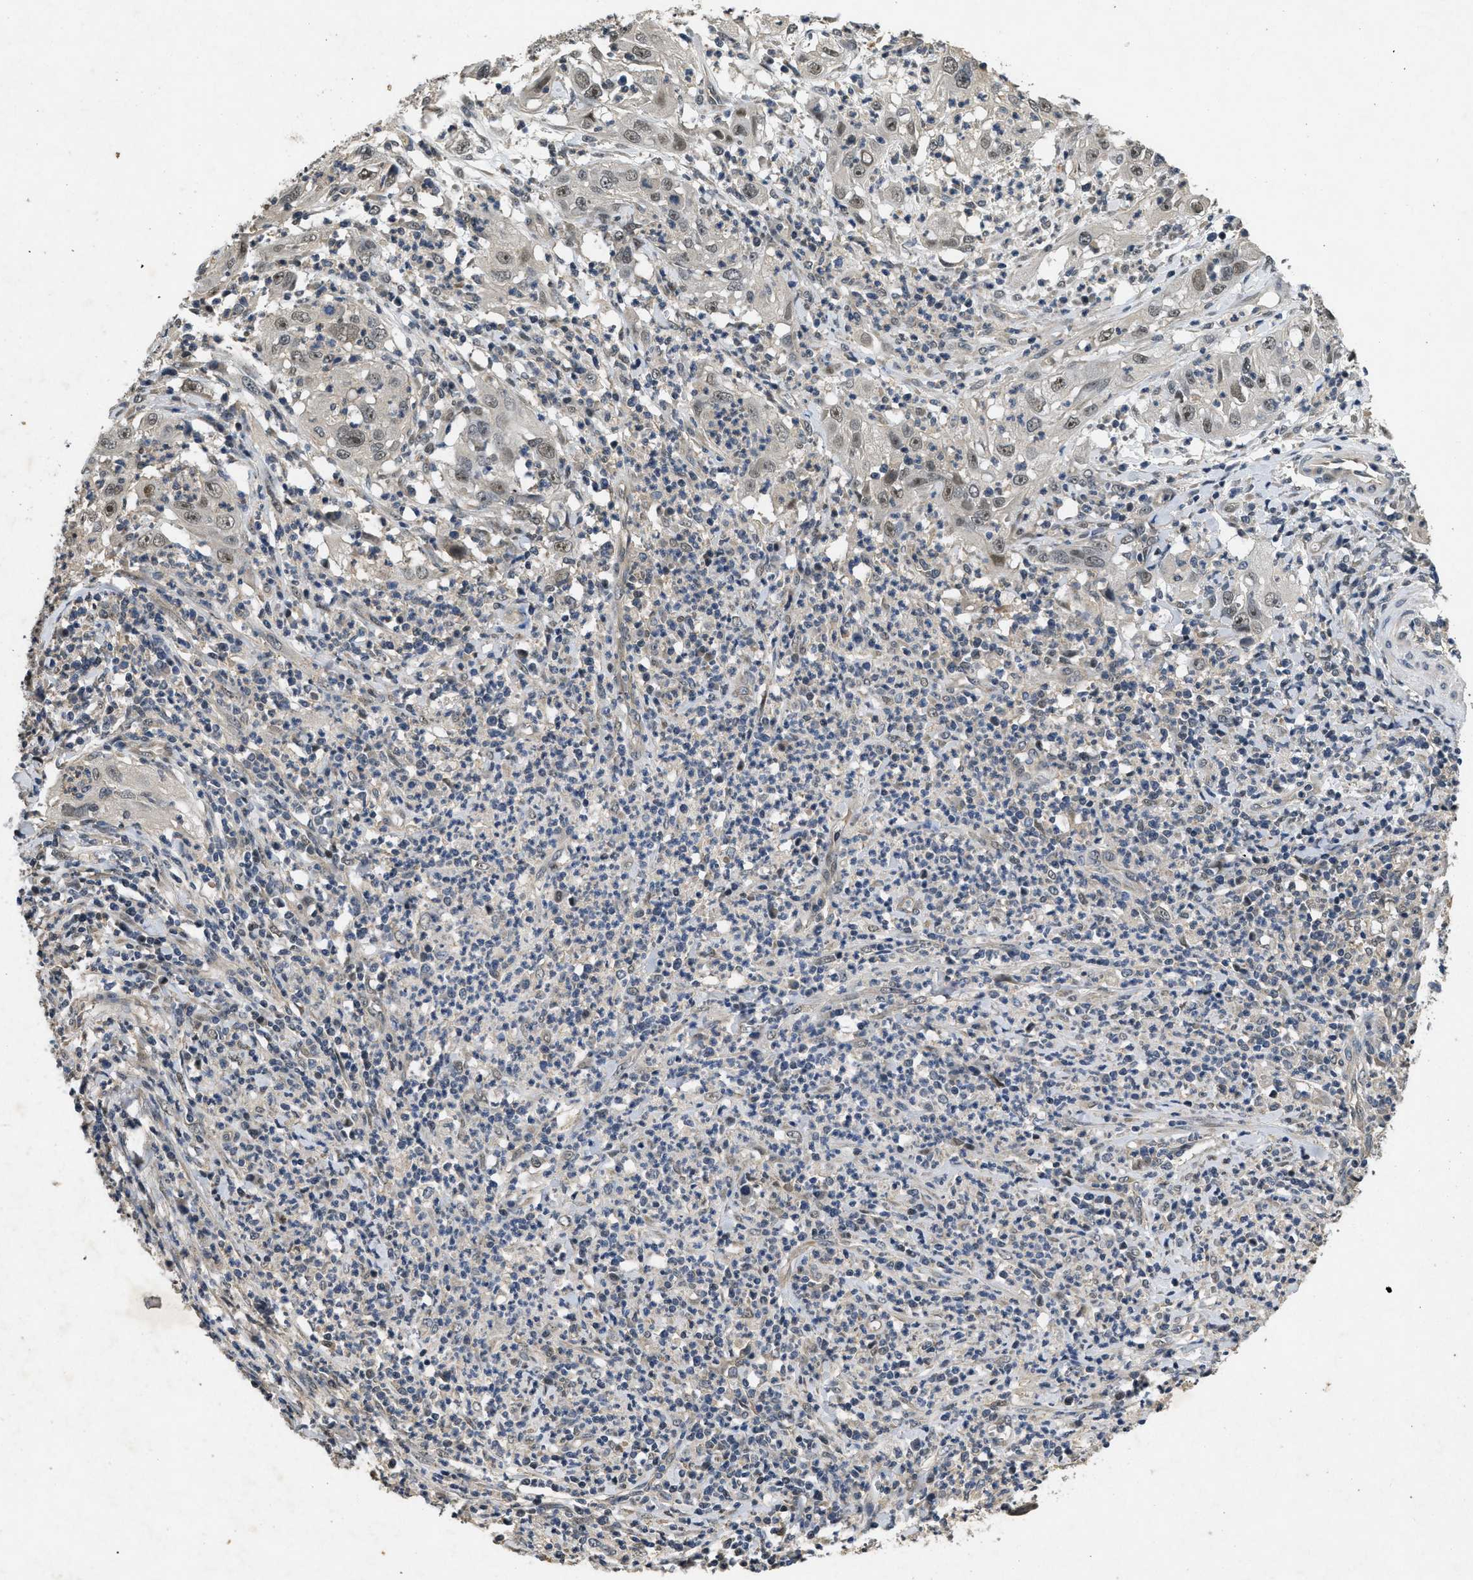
{"staining": {"intensity": "weak", "quantity": "25%-75%", "location": "nuclear"}, "tissue": "cervical cancer", "cell_type": "Tumor cells", "image_type": "cancer", "snomed": [{"axis": "morphology", "description": "Squamous cell carcinoma, NOS"}, {"axis": "topography", "description": "Cervix"}], "caption": "Brown immunohistochemical staining in human squamous cell carcinoma (cervical) exhibits weak nuclear positivity in approximately 25%-75% of tumor cells.", "gene": "PAPOLG", "patient": {"sex": "female", "age": 32}}